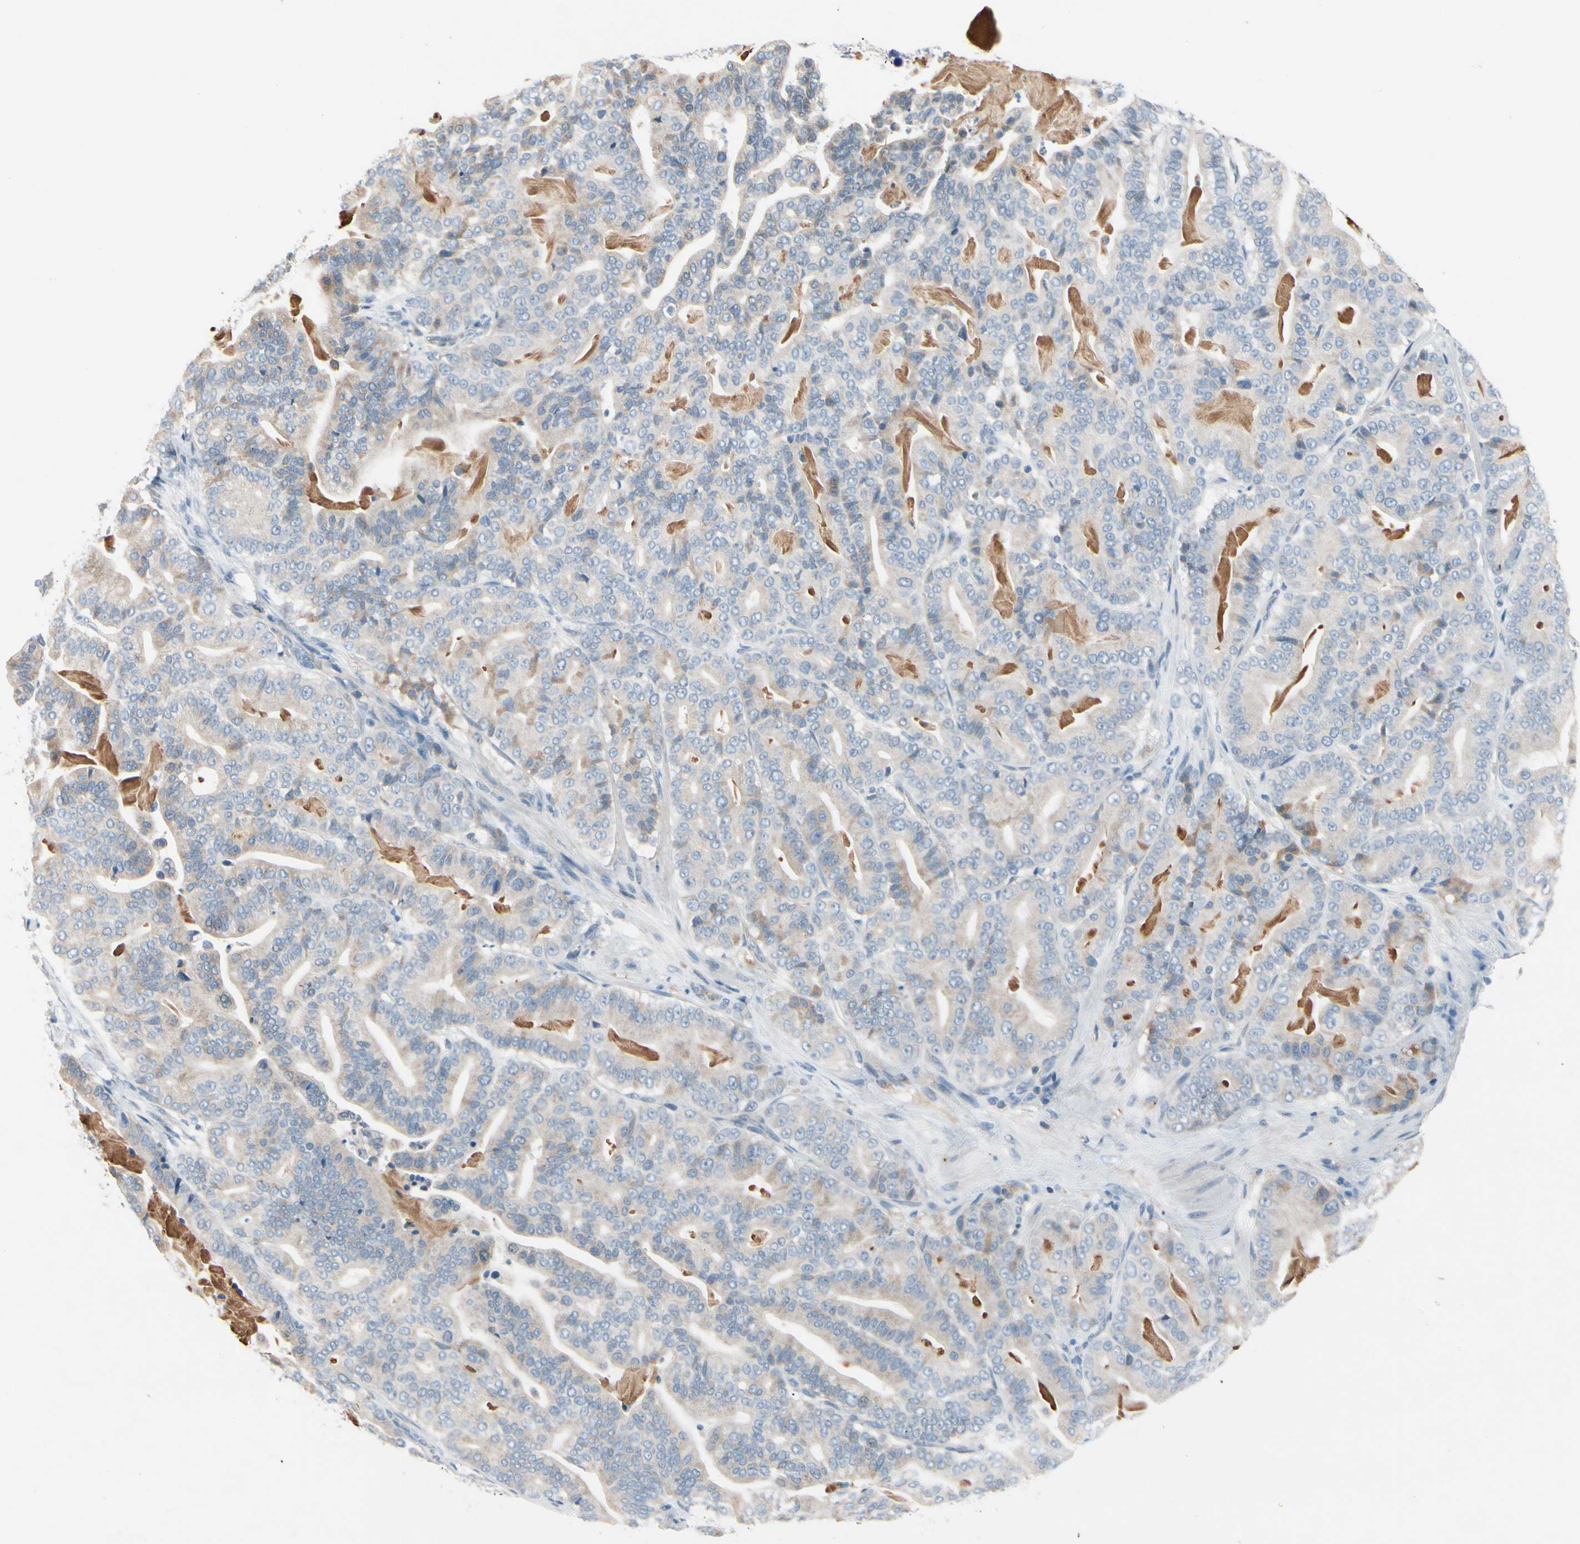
{"staining": {"intensity": "weak", "quantity": "<25%", "location": "cytoplasmic/membranous"}, "tissue": "pancreatic cancer", "cell_type": "Tumor cells", "image_type": "cancer", "snomed": [{"axis": "morphology", "description": "Adenocarcinoma, NOS"}, {"axis": "topography", "description": "Pancreas"}], "caption": "Image shows no significant protein expression in tumor cells of pancreatic cancer. (Stains: DAB (3,3'-diaminobenzidine) IHC with hematoxylin counter stain, Microscopy: brightfield microscopy at high magnification).", "gene": "CNDP1", "patient": {"sex": "male", "age": 63}}